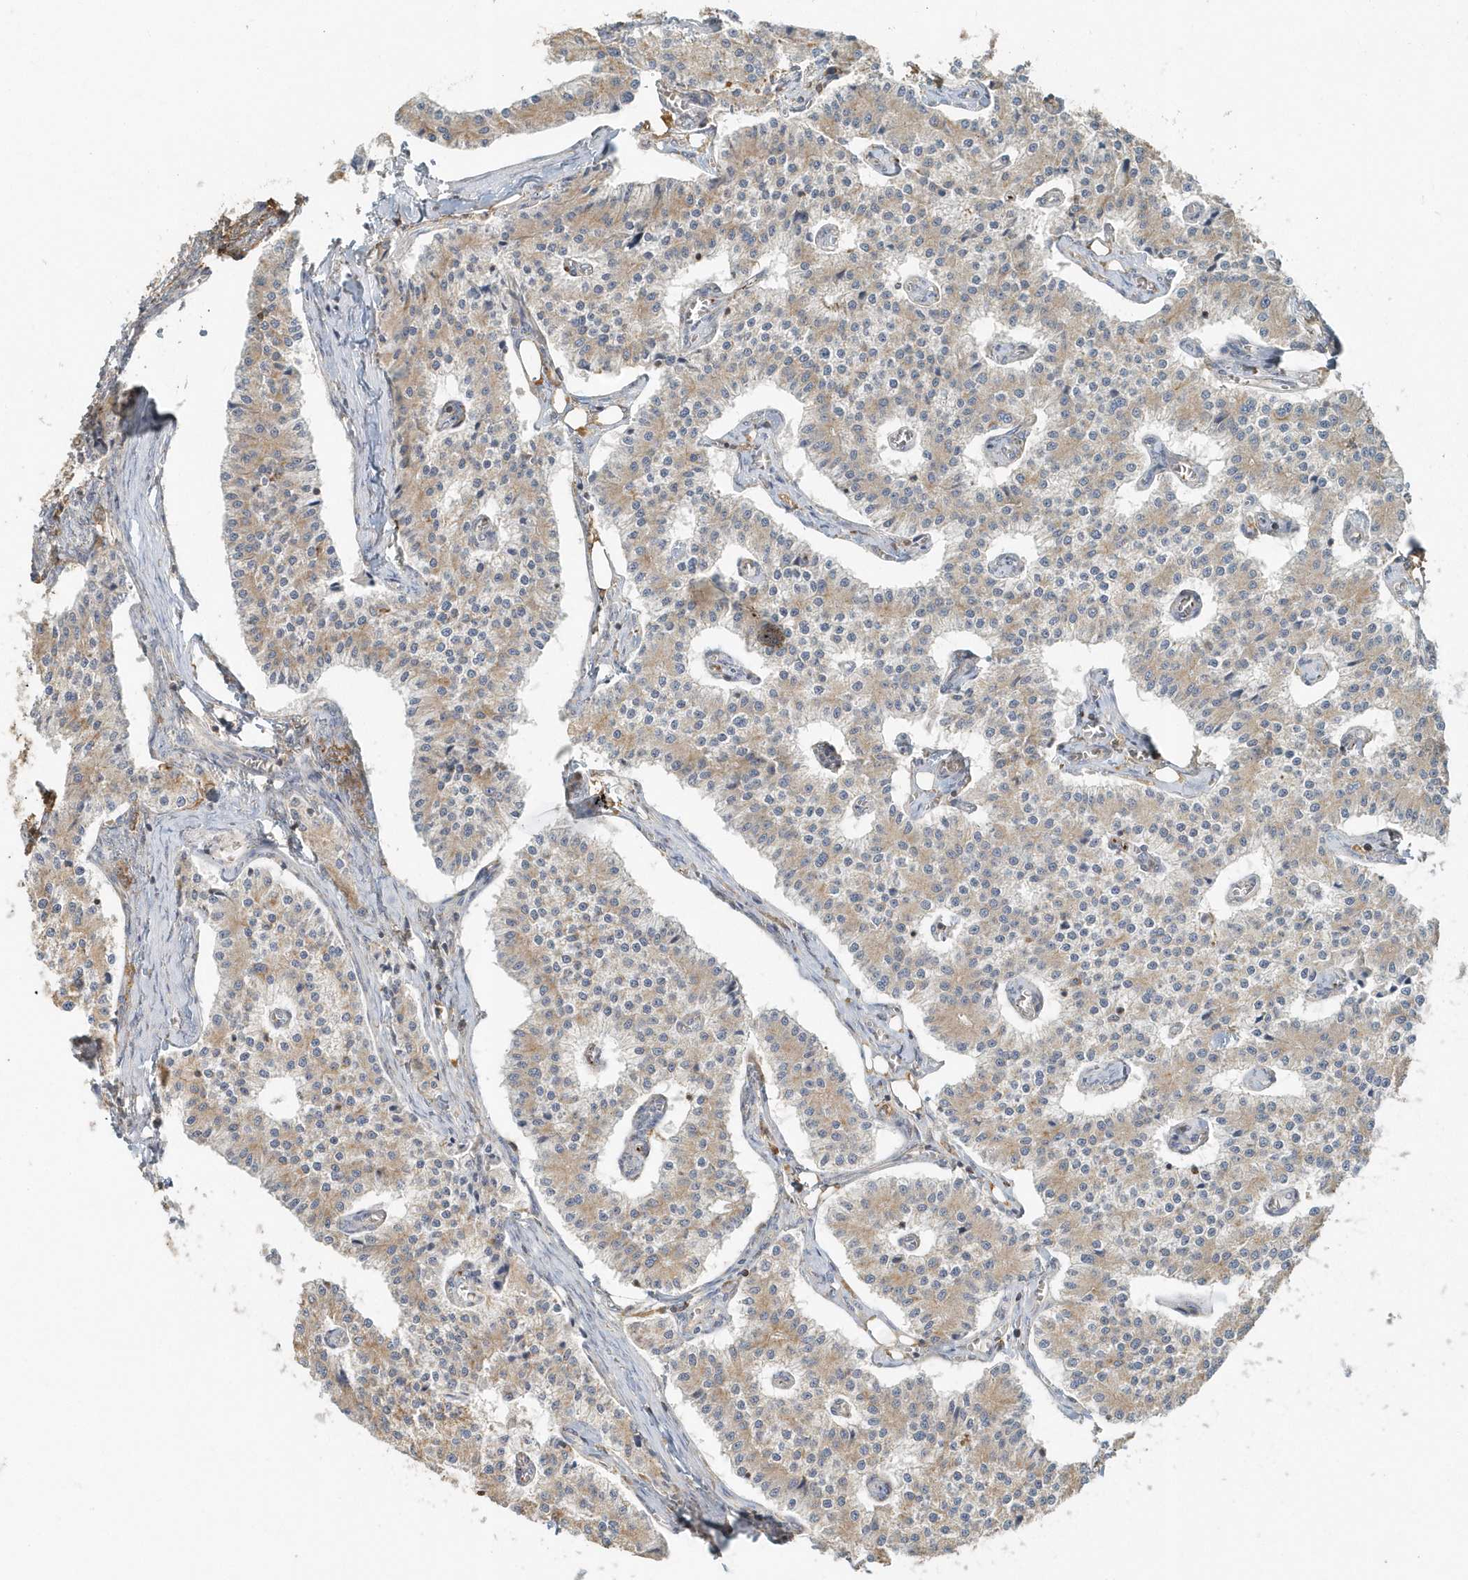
{"staining": {"intensity": "weak", "quantity": "<25%", "location": "cytoplasmic/membranous"}, "tissue": "carcinoid", "cell_type": "Tumor cells", "image_type": "cancer", "snomed": [{"axis": "morphology", "description": "Carcinoid, malignant, NOS"}, {"axis": "topography", "description": "Colon"}], "caption": "Tumor cells show no significant staining in malignant carcinoid. The staining was performed using DAB to visualize the protein expression in brown, while the nuclei were stained in blue with hematoxylin (Magnification: 20x).", "gene": "MMRN1", "patient": {"sex": "female", "age": 52}}